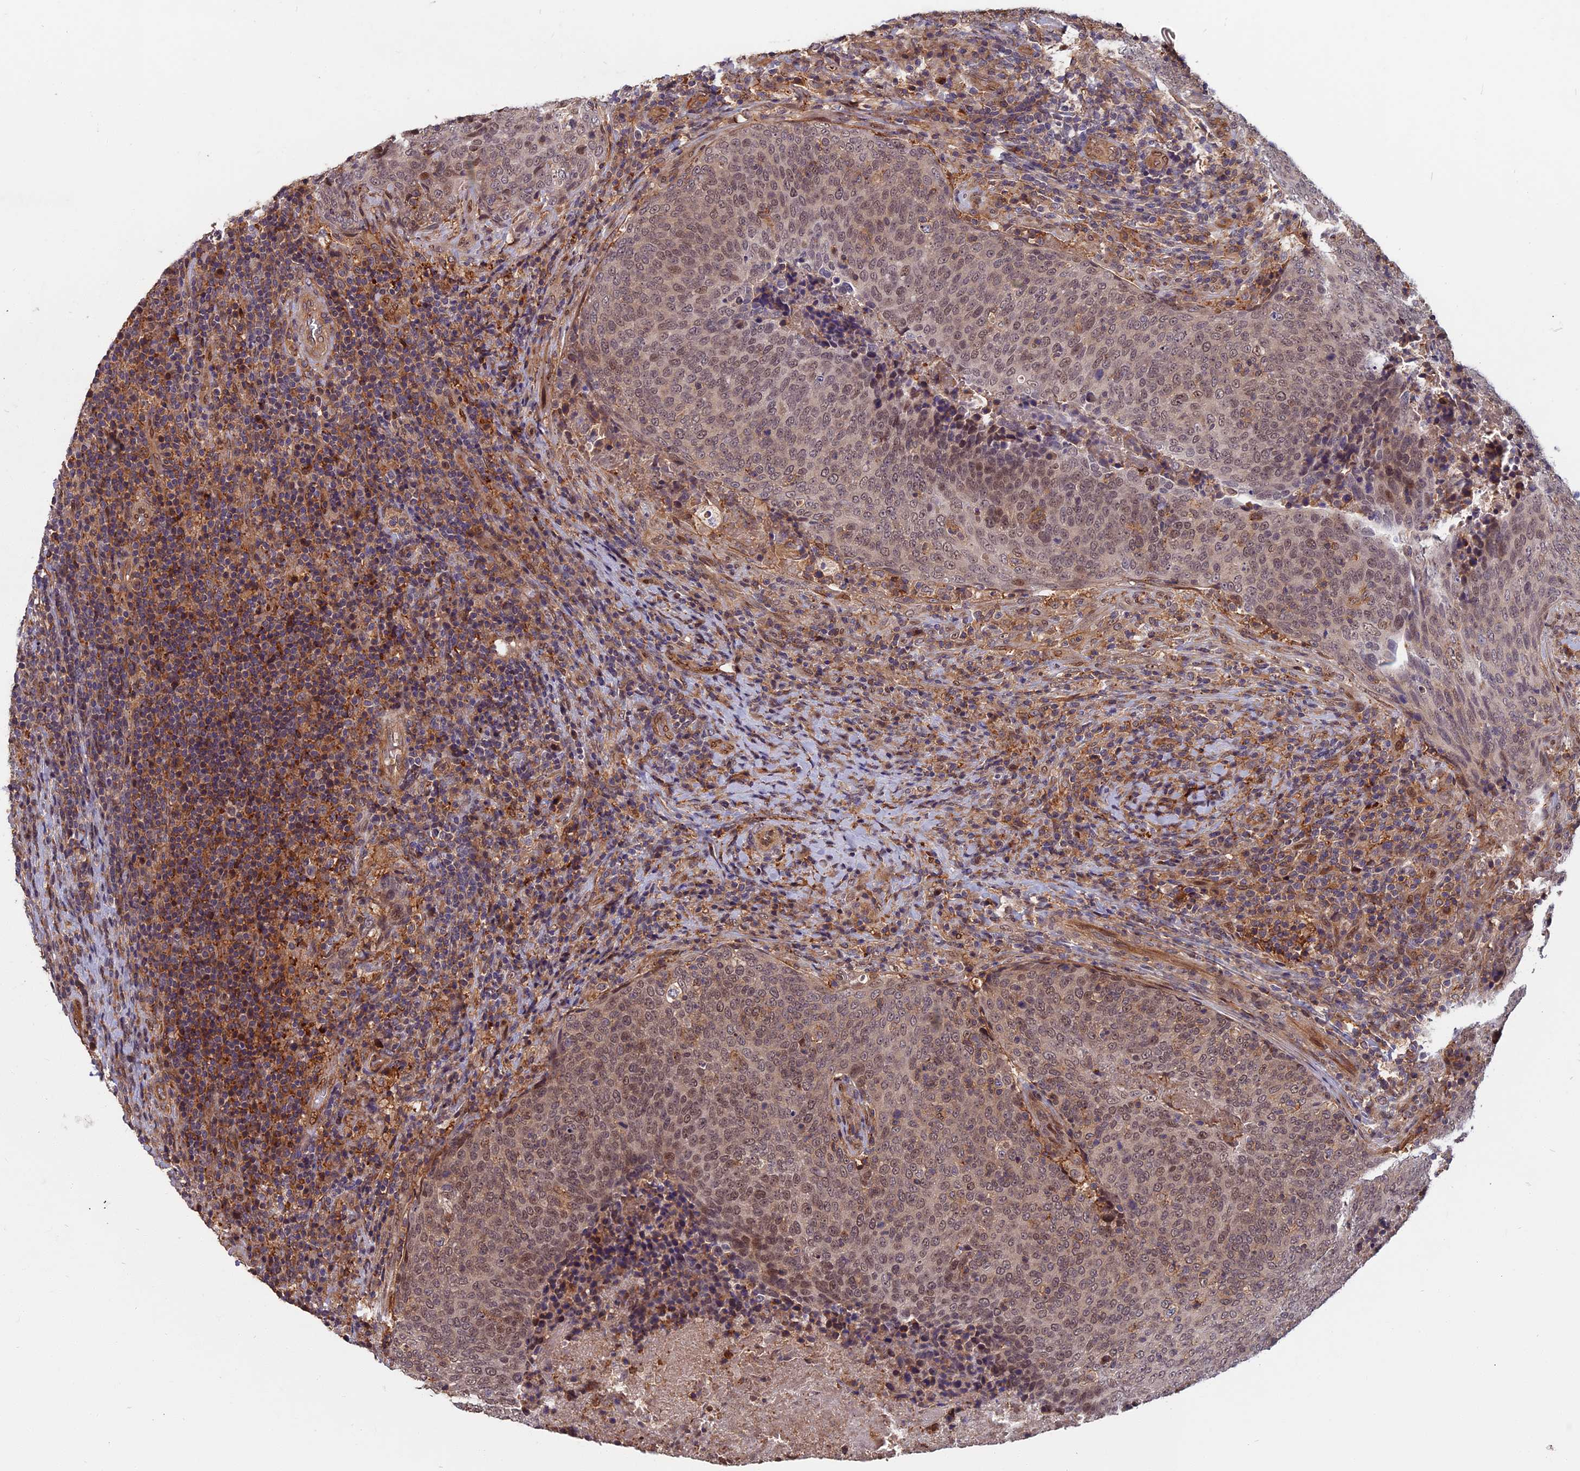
{"staining": {"intensity": "moderate", "quantity": ">75%", "location": "nuclear"}, "tissue": "head and neck cancer", "cell_type": "Tumor cells", "image_type": "cancer", "snomed": [{"axis": "morphology", "description": "Squamous cell carcinoma, NOS"}, {"axis": "morphology", "description": "Squamous cell carcinoma, metastatic, NOS"}, {"axis": "topography", "description": "Lymph node"}, {"axis": "topography", "description": "Head-Neck"}], "caption": "High-power microscopy captured an IHC photomicrograph of head and neck cancer, revealing moderate nuclear staining in about >75% of tumor cells.", "gene": "SPG11", "patient": {"sex": "male", "age": 62}}